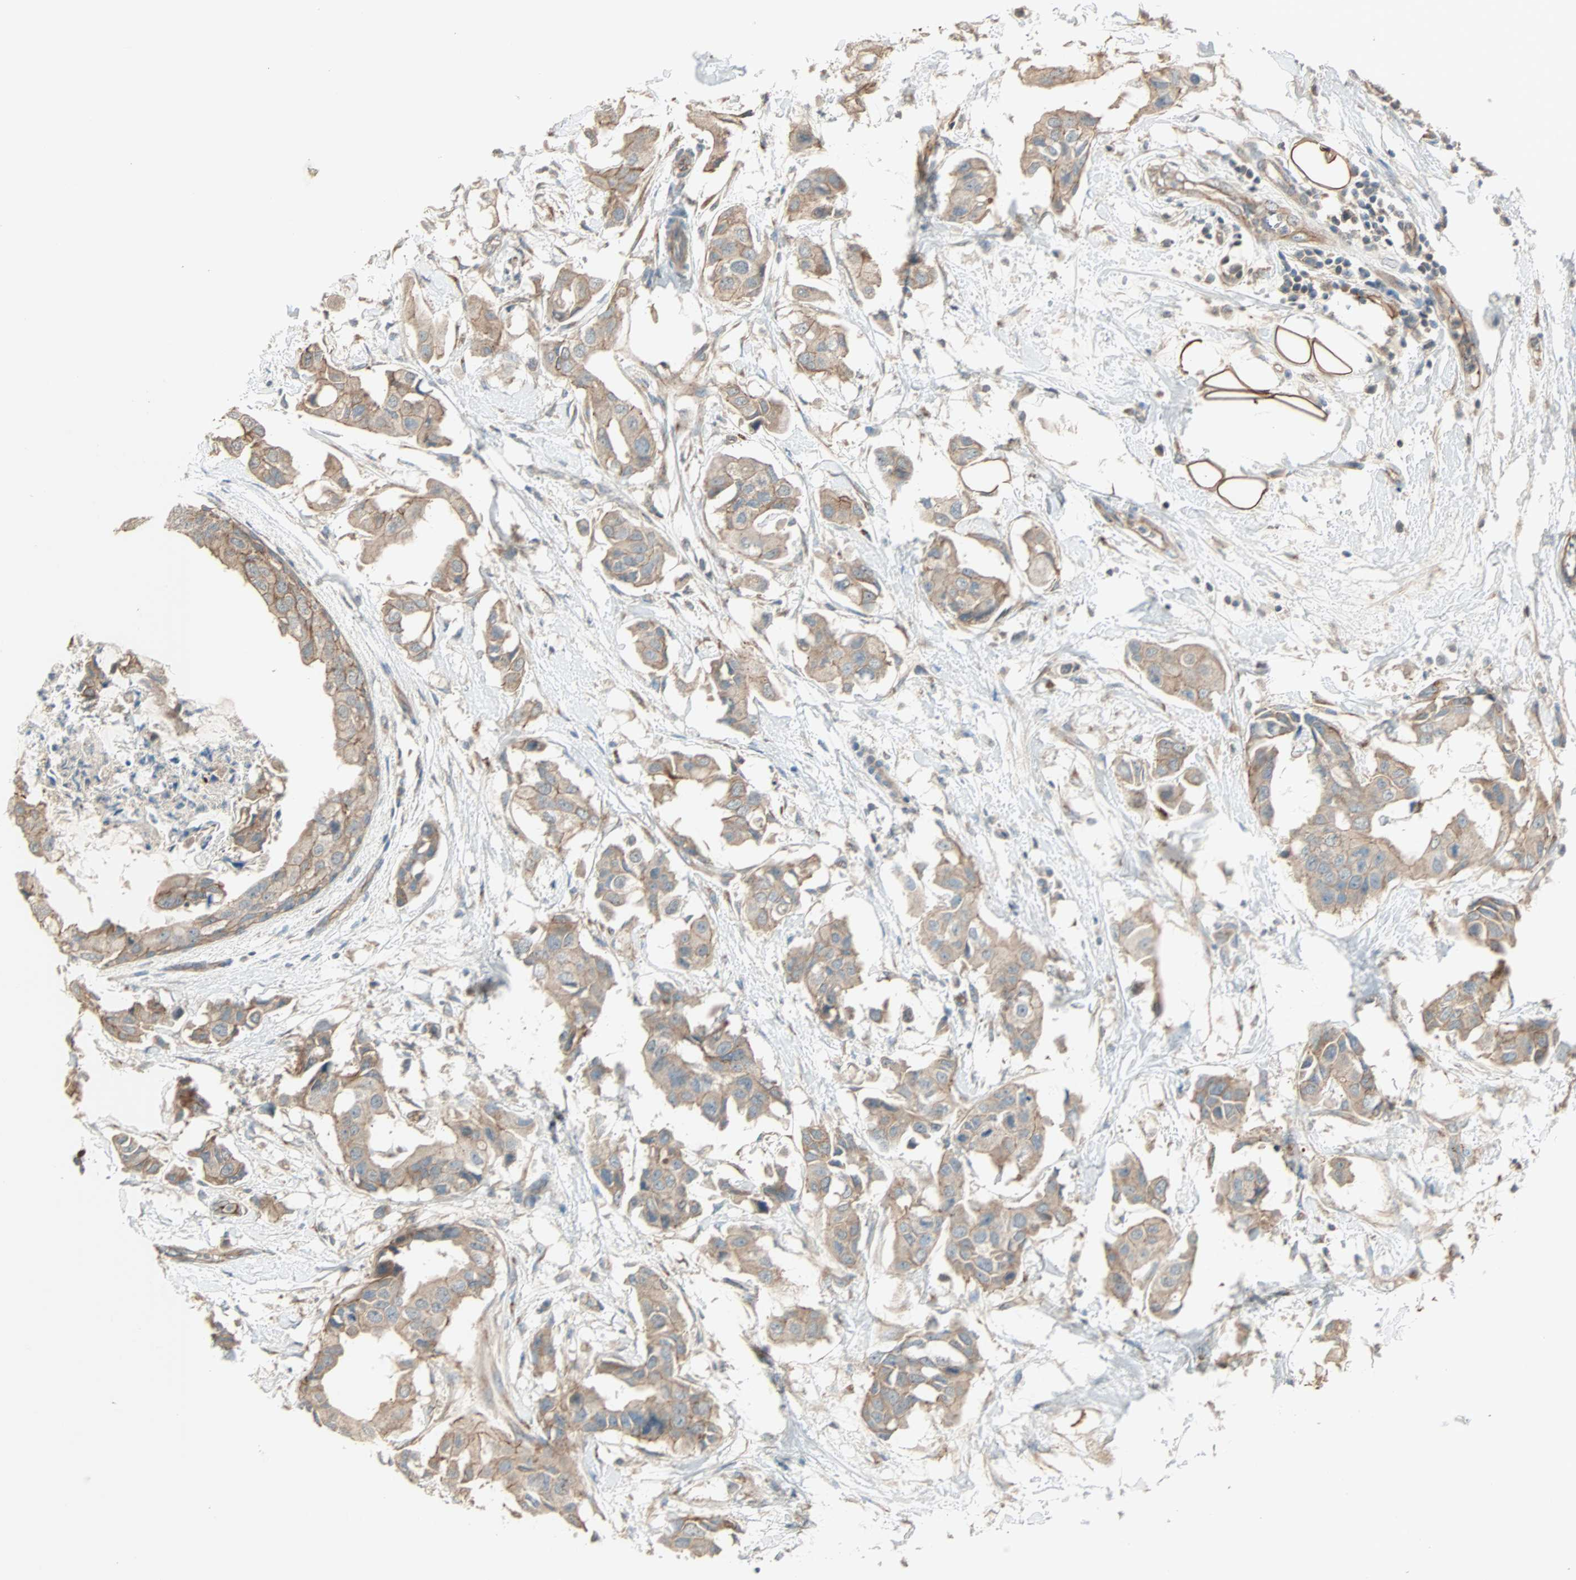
{"staining": {"intensity": "moderate", "quantity": ">75%", "location": "cytoplasmic/membranous"}, "tissue": "breast cancer", "cell_type": "Tumor cells", "image_type": "cancer", "snomed": [{"axis": "morphology", "description": "Duct carcinoma"}, {"axis": "topography", "description": "Breast"}], "caption": "Breast cancer (invasive ductal carcinoma) was stained to show a protein in brown. There is medium levels of moderate cytoplasmic/membranous expression in approximately >75% of tumor cells.", "gene": "MAP3K21", "patient": {"sex": "female", "age": 40}}